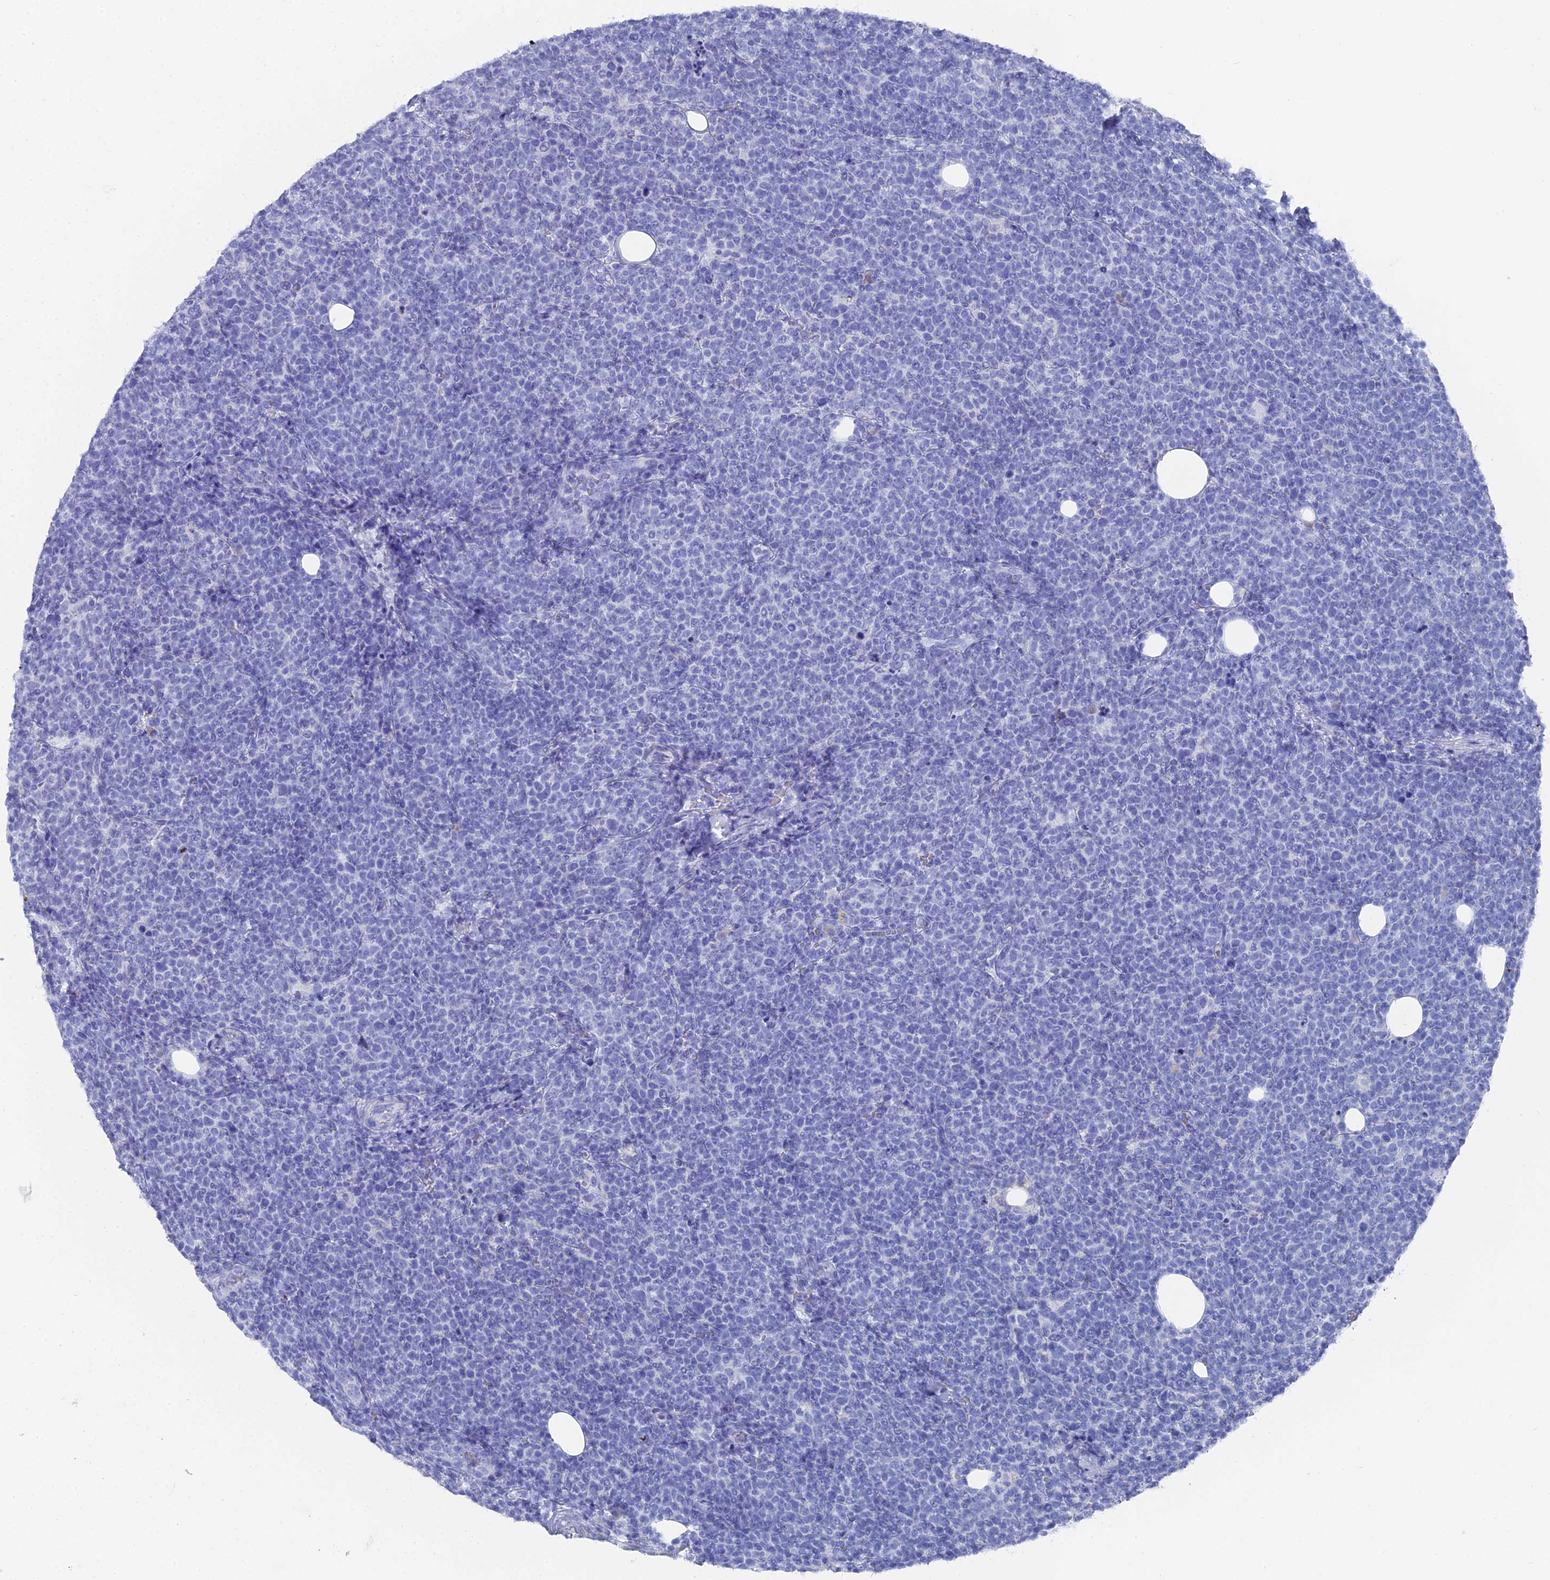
{"staining": {"intensity": "negative", "quantity": "none", "location": "none"}, "tissue": "lymphoma", "cell_type": "Tumor cells", "image_type": "cancer", "snomed": [{"axis": "morphology", "description": "Malignant lymphoma, non-Hodgkin's type, High grade"}, {"axis": "topography", "description": "Lymph node"}], "caption": "Immunohistochemical staining of lymphoma demonstrates no significant expression in tumor cells. (DAB IHC, high magnification).", "gene": "ENPP3", "patient": {"sex": "male", "age": 61}}